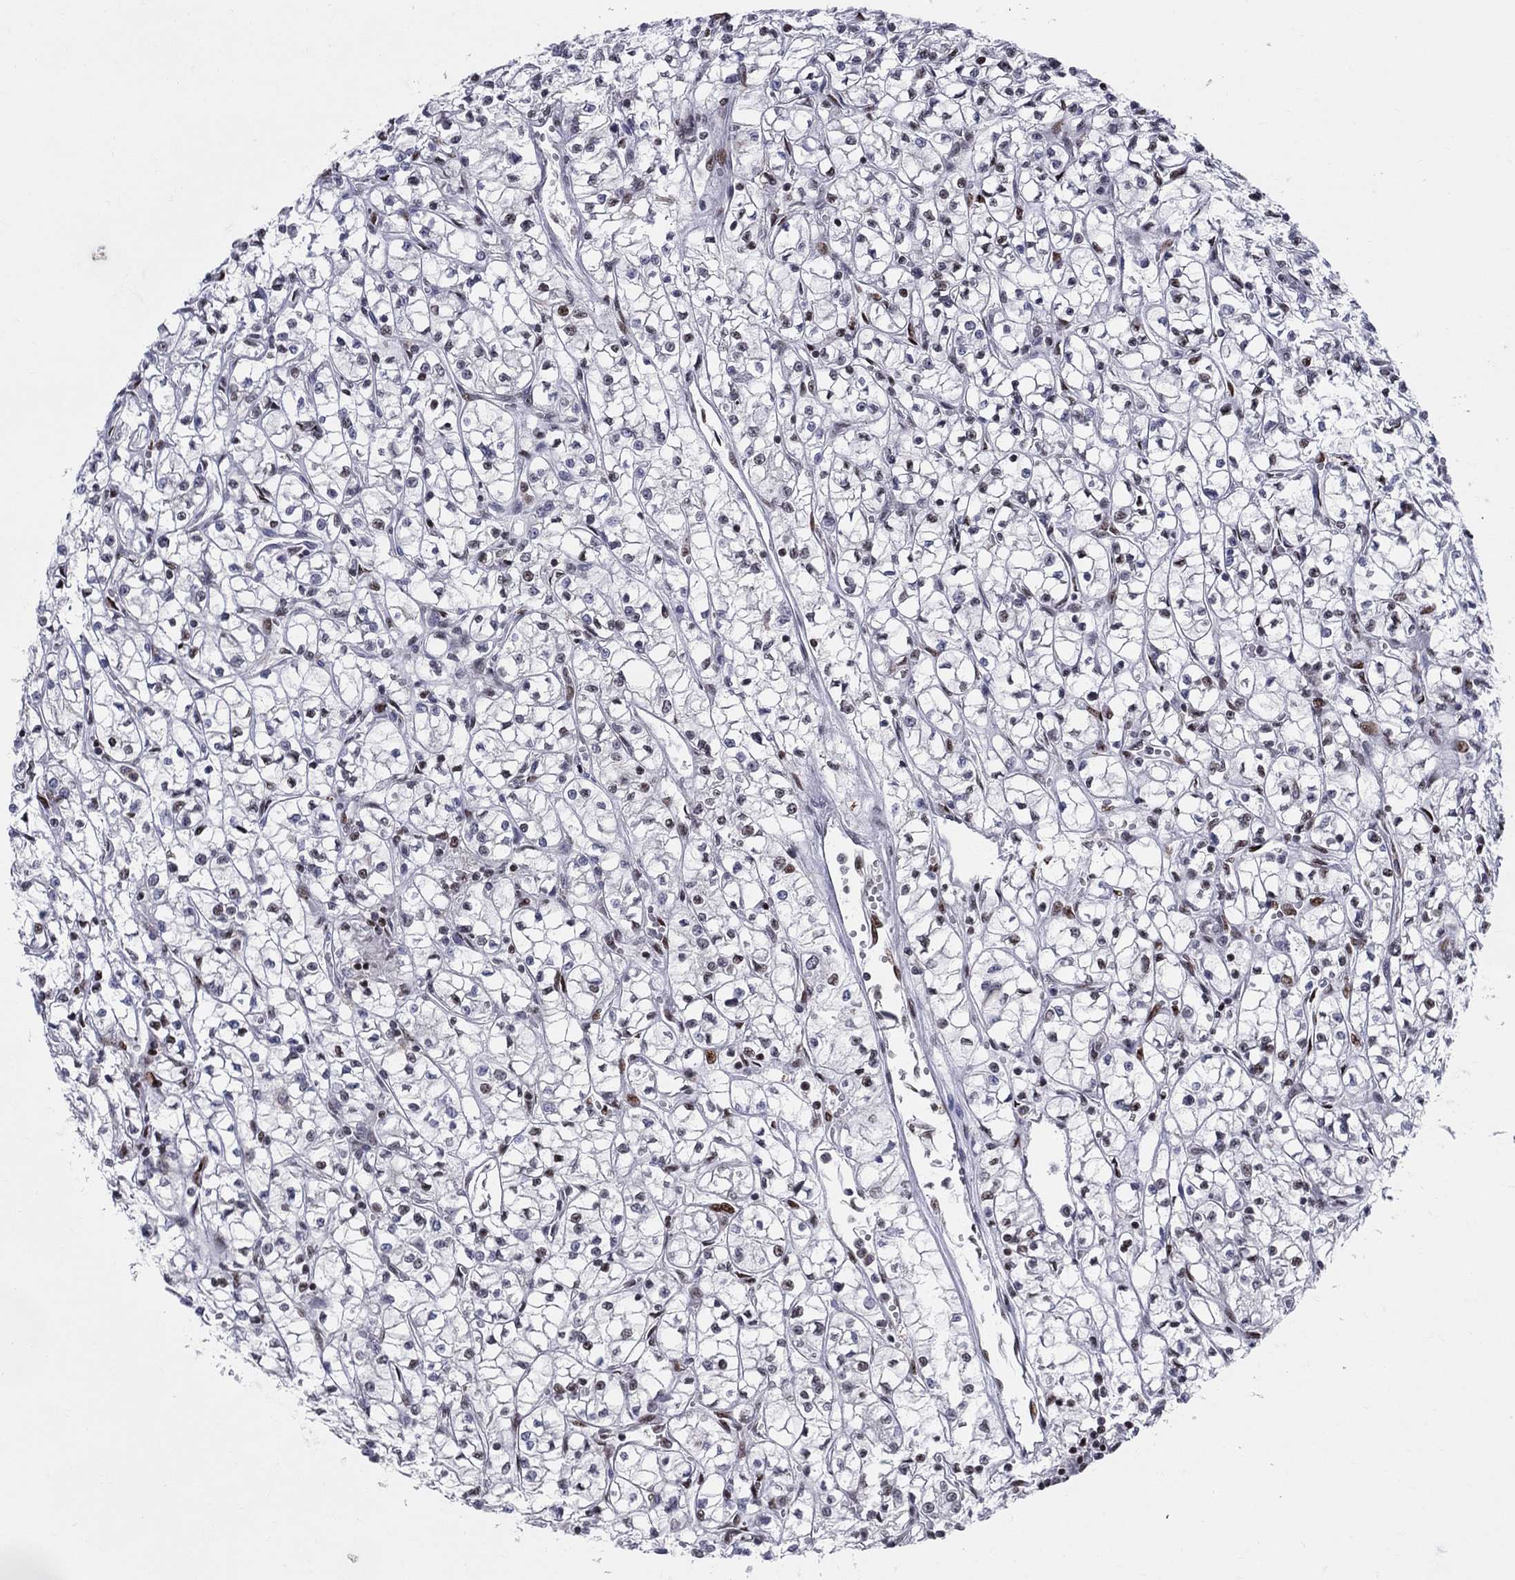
{"staining": {"intensity": "strong", "quantity": "<25%", "location": "nuclear"}, "tissue": "renal cancer", "cell_type": "Tumor cells", "image_type": "cancer", "snomed": [{"axis": "morphology", "description": "Adenocarcinoma, NOS"}, {"axis": "topography", "description": "Kidney"}], "caption": "Immunohistochemistry (DAB (3,3'-diaminobenzidine)) staining of human renal cancer demonstrates strong nuclear protein staining in approximately <25% of tumor cells. (Stains: DAB in brown, nuclei in blue, Microscopy: brightfield microscopy at high magnification).", "gene": "ZNHIT3", "patient": {"sex": "female", "age": 64}}